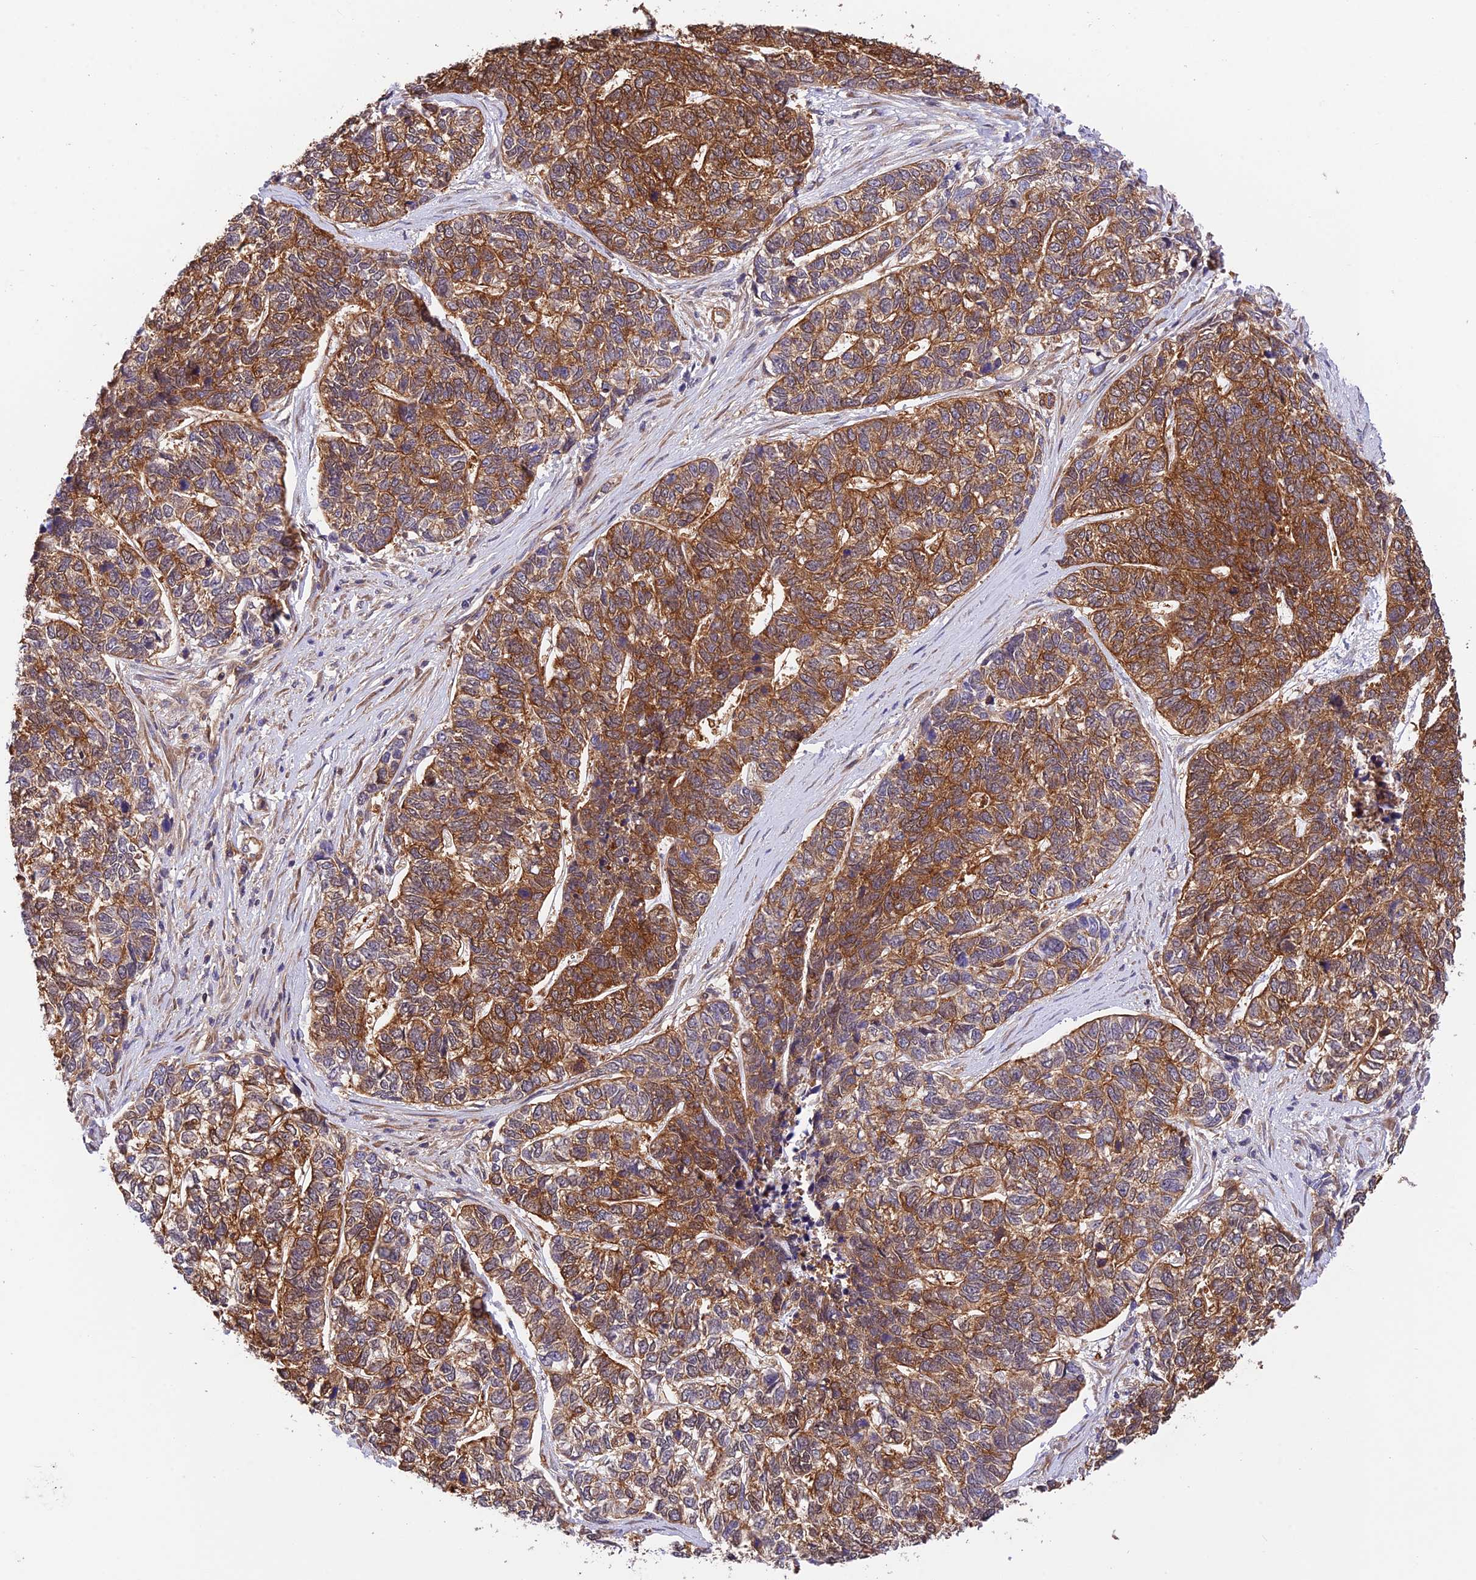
{"staining": {"intensity": "strong", "quantity": ">75%", "location": "cytoplasmic/membranous"}, "tissue": "skin cancer", "cell_type": "Tumor cells", "image_type": "cancer", "snomed": [{"axis": "morphology", "description": "Basal cell carcinoma"}, {"axis": "topography", "description": "Skin"}], "caption": "Skin cancer (basal cell carcinoma) tissue exhibits strong cytoplasmic/membranous expression in approximately >75% of tumor cells", "gene": "EVI5L", "patient": {"sex": "female", "age": 65}}